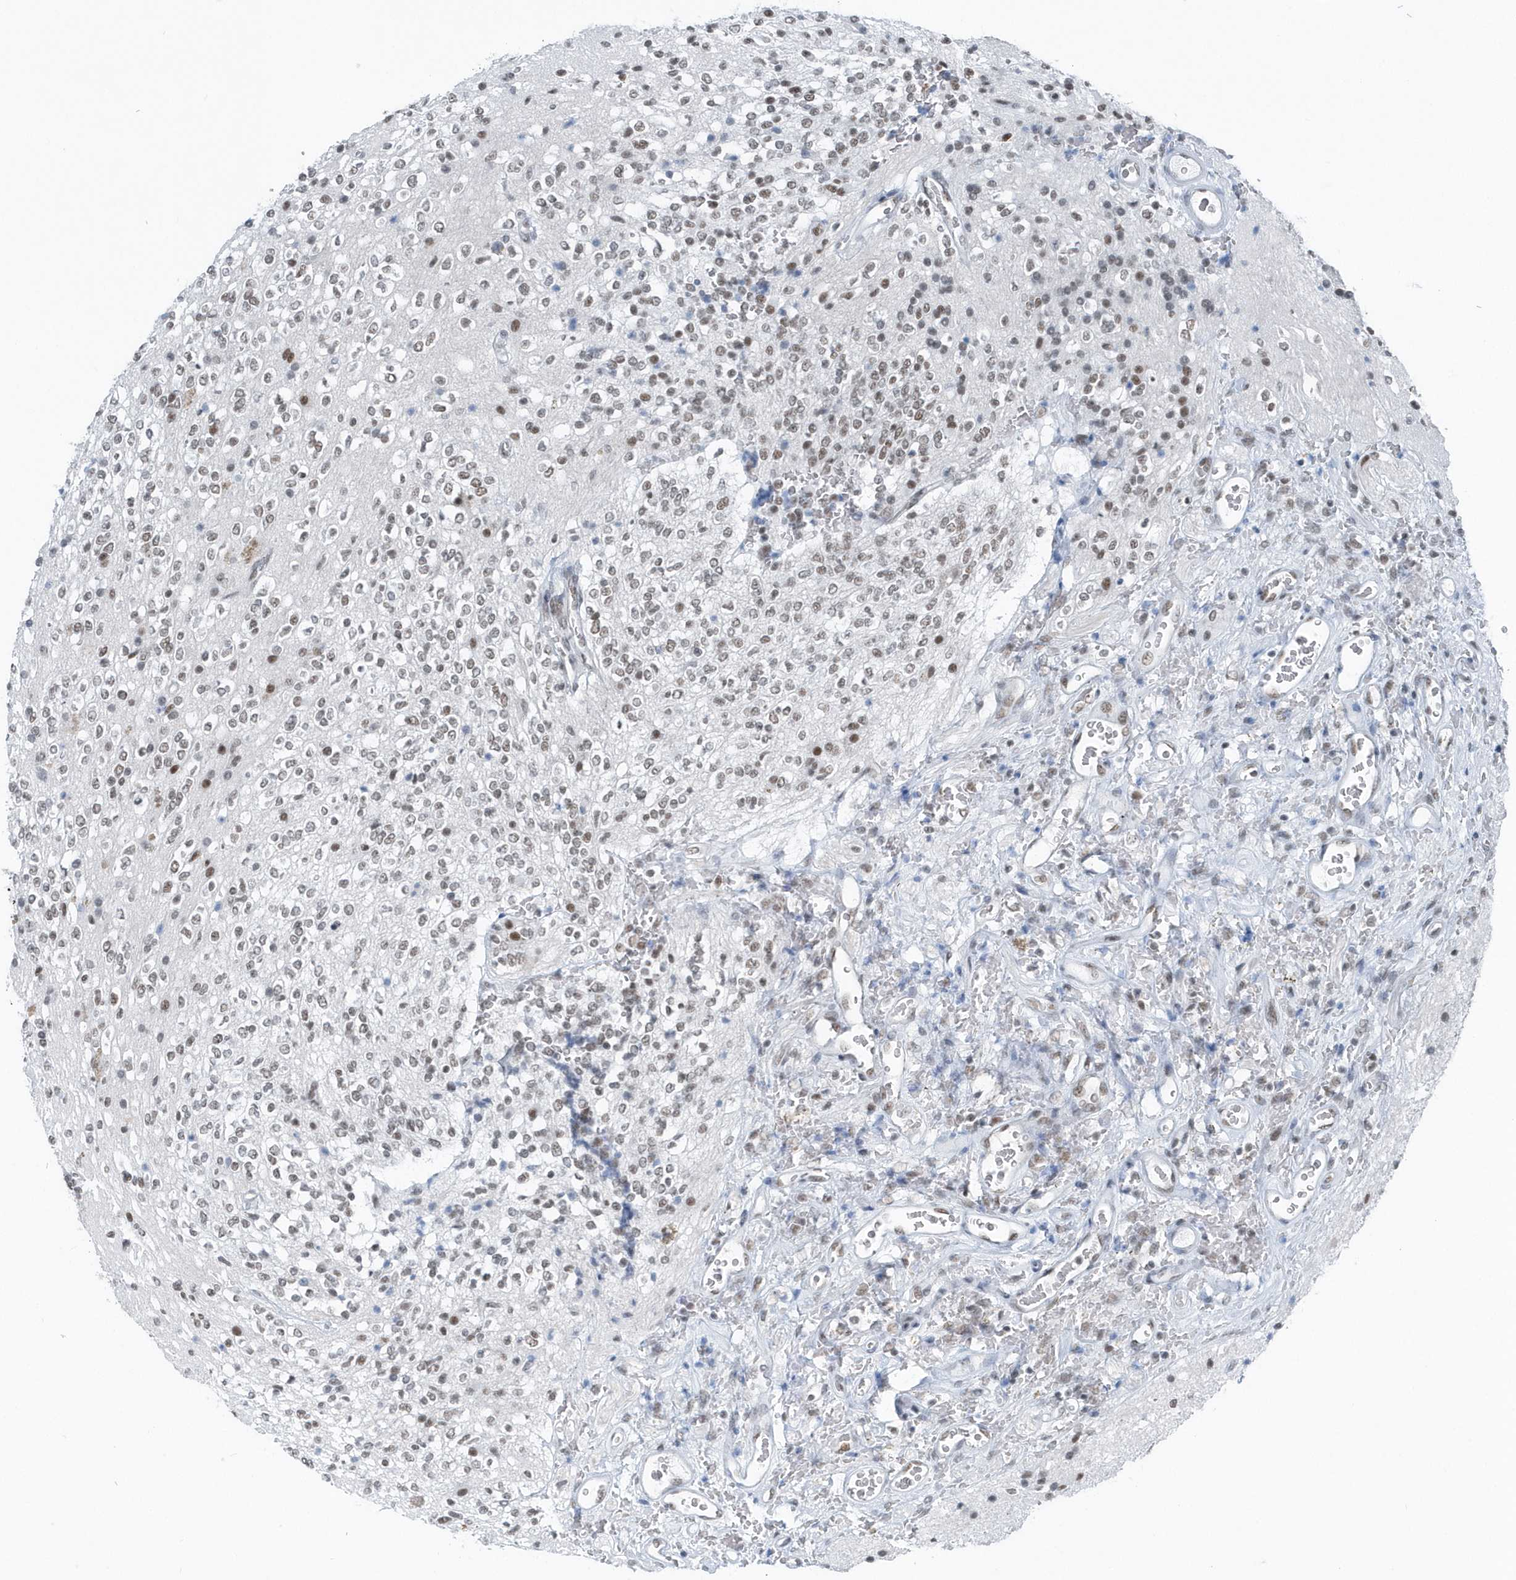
{"staining": {"intensity": "weak", "quantity": "<25%", "location": "nuclear"}, "tissue": "glioma", "cell_type": "Tumor cells", "image_type": "cancer", "snomed": [{"axis": "morphology", "description": "Glioma, malignant, High grade"}, {"axis": "topography", "description": "Brain"}], "caption": "High magnification brightfield microscopy of glioma stained with DAB (brown) and counterstained with hematoxylin (blue): tumor cells show no significant expression.", "gene": "FIP1L1", "patient": {"sex": "male", "age": 34}}